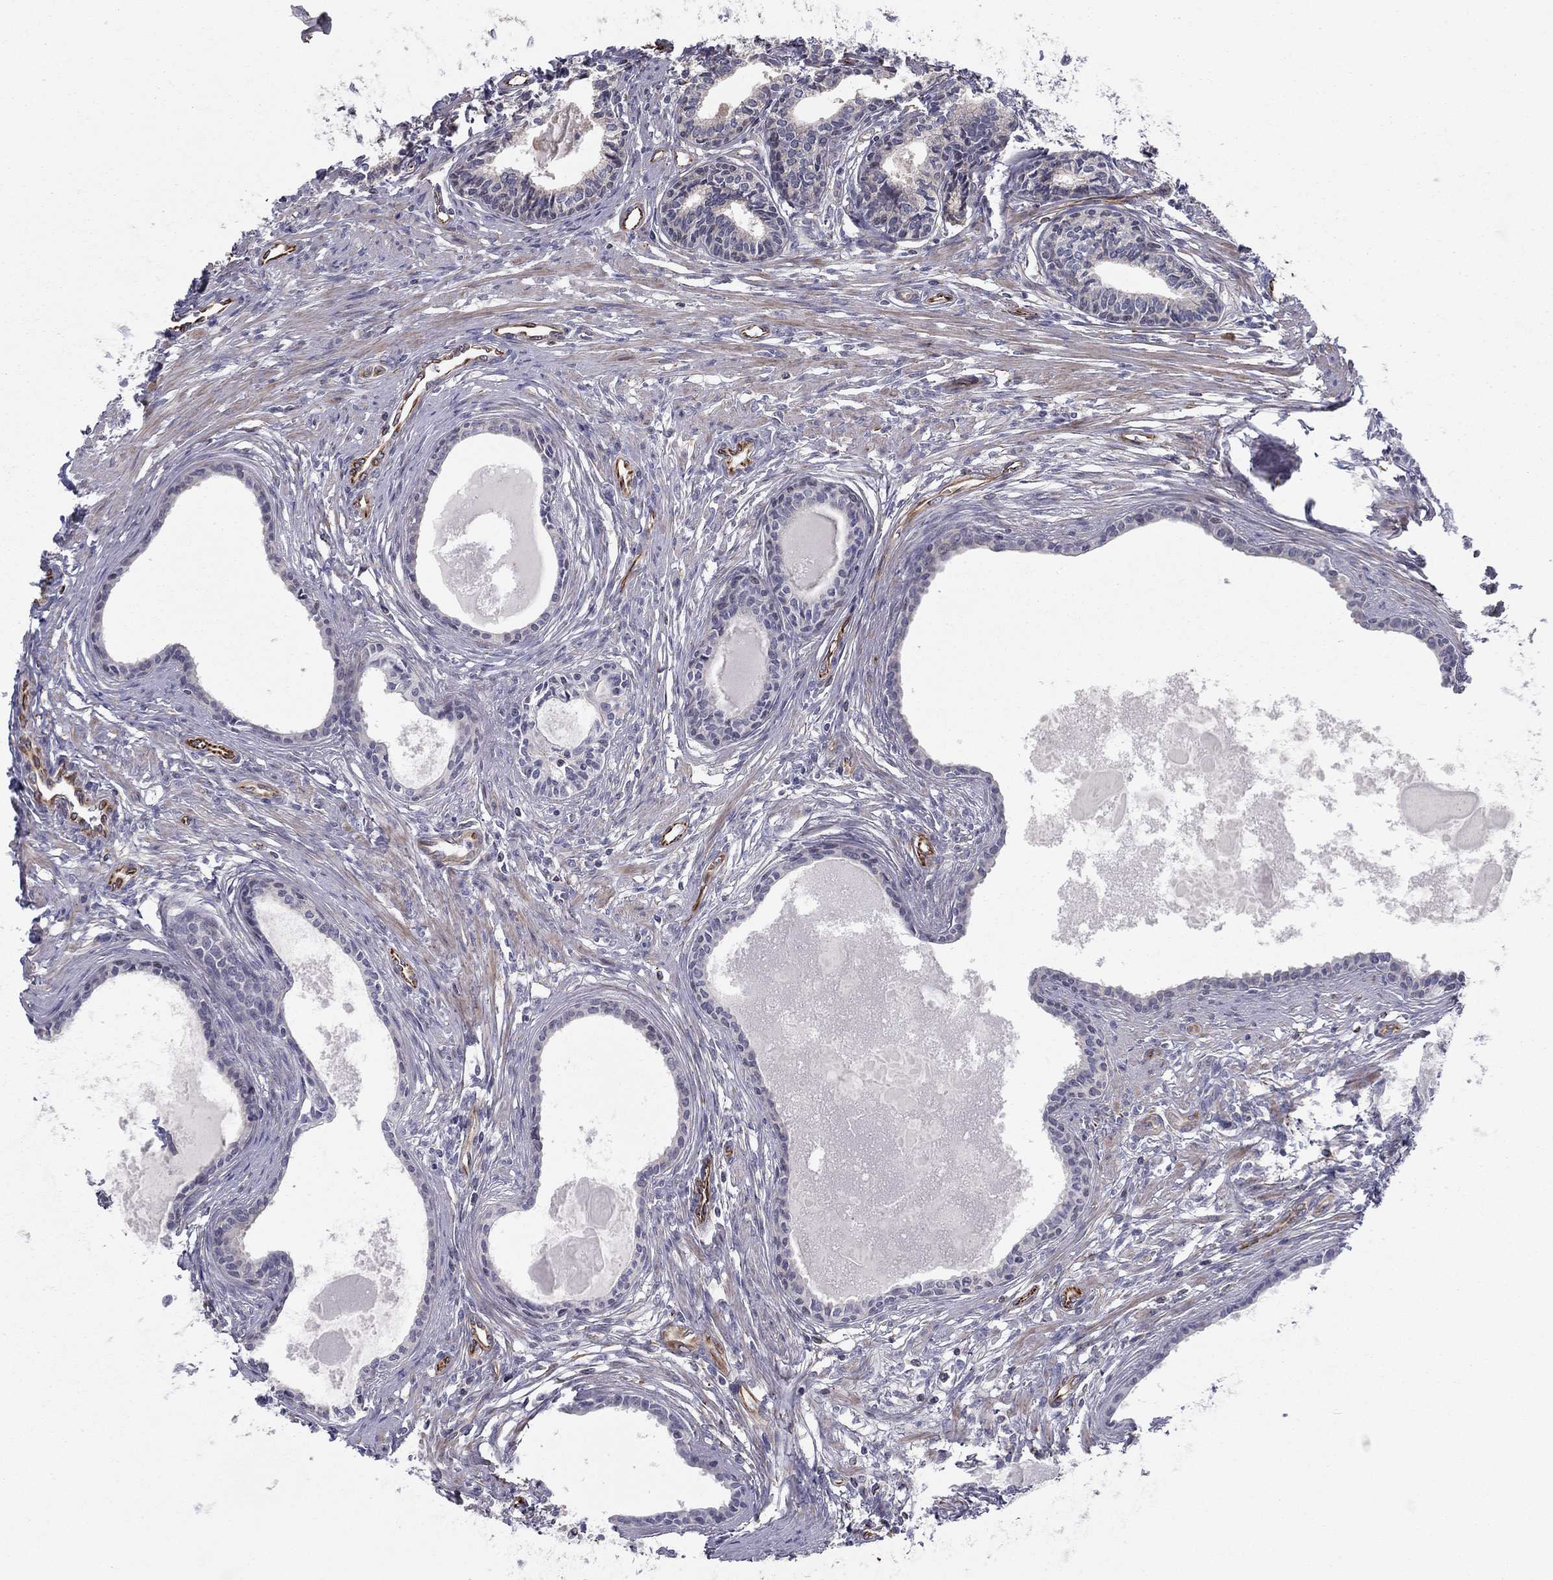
{"staining": {"intensity": "weak", "quantity": "25%-75%", "location": "cytoplasmic/membranous"}, "tissue": "prostate", "cell_type": "Glandular cells", "image_type": "normal", "snomed": [{"axis": "morphology", "description": "Normal tissue, NOS"}, {"axis": "topography", "description": "Prostate"}], "caption": "IHC (DAB) staining of normal prostate shows weak cytoplasmic/membranous protein staining in about 25%-75% of glandular cells.", "gene": "CLSTN1", "patient": {"sex": "male", "age": 60}}